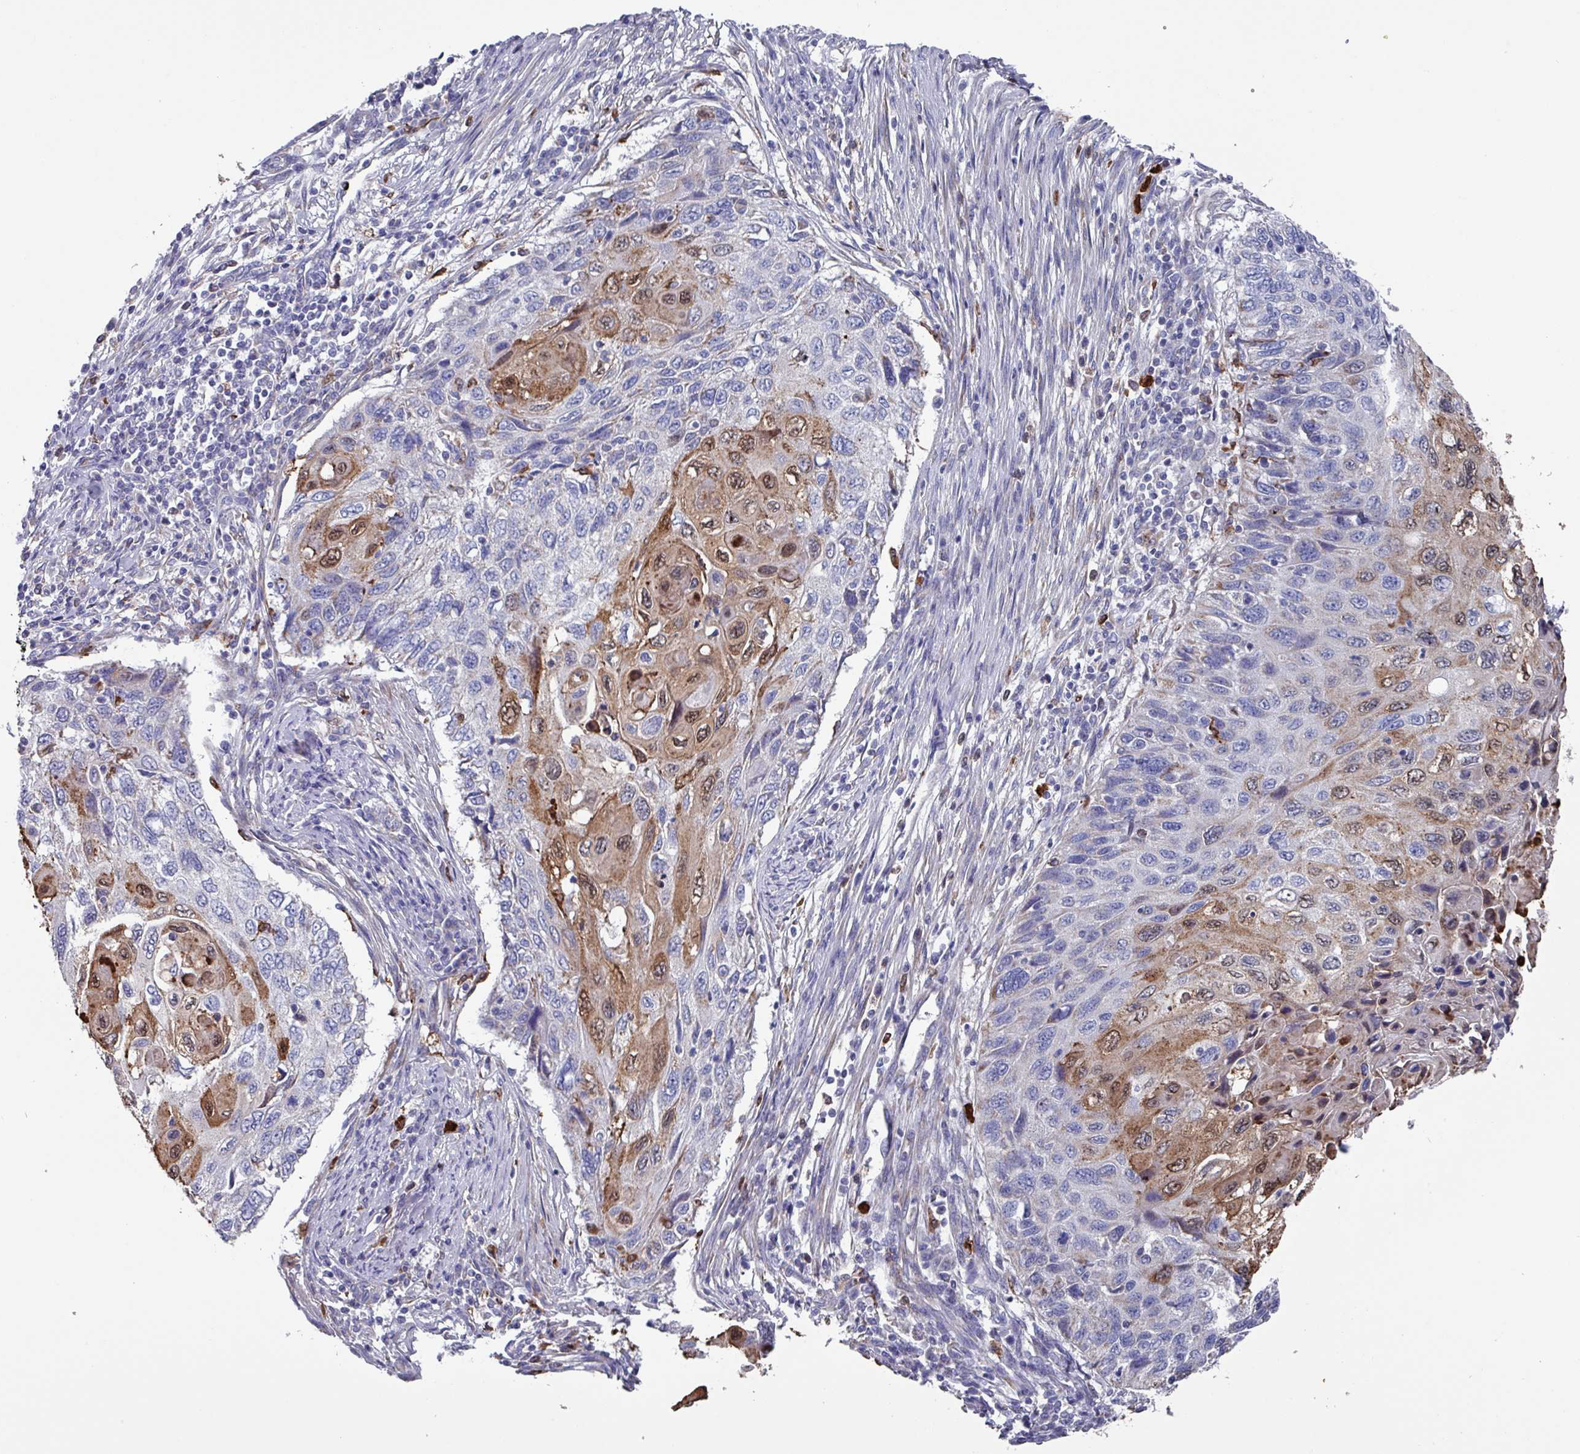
{"staining": {"intensity": "moderate", "quantity": "25%-75%", "location": "cytoplasmic/membranous,nuclear"}, "tissue": "cervical cancer", "cell_type": "Tumor cells", "image_type": "cancer", "snomed": [{"axis": "morphology", "description": "Squamous cell carcinoma, NOS"}, {"axis": "topography", "description": "Cervix"}], "caption": "Moderate cytoplasmic/membranous and nuclear staining is present in about 25%-75% of tumor cells in cervical cancer.", "gene": "UQCC2", "patient": {"sex": "female", "age": 70}}